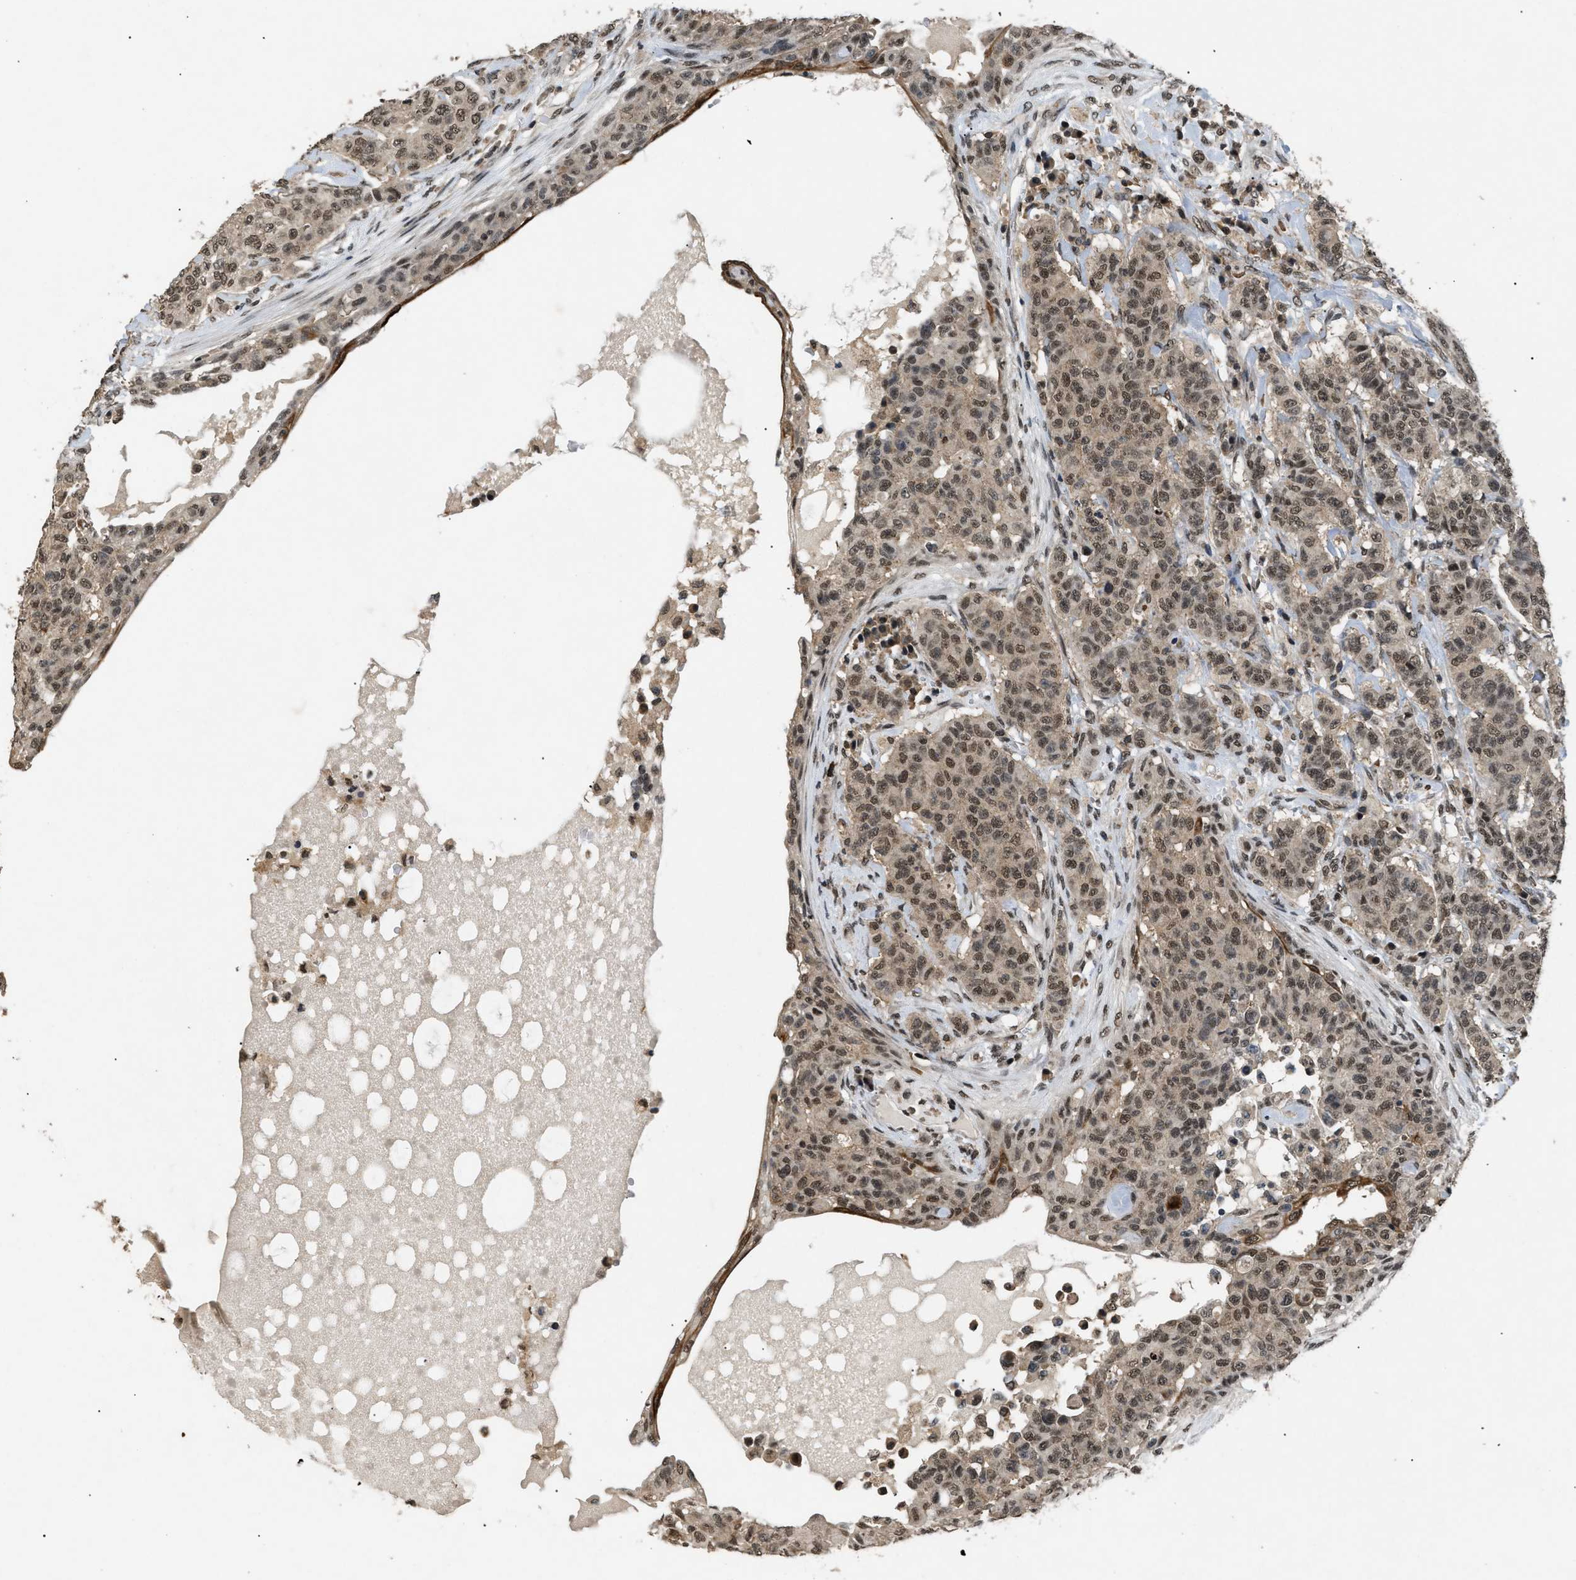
{"staining": {"intensity": "moderate", "quantity": ">75%", "location": "cytoplasmic/membranous,nuclear"}, "tissue": "breast cancer", "cell_type": "Tumor cells", "image_type": "cancer", "snomed": [{"axis": "morphology", "description": "Normal tissue, NOS"}, {"axis": "morphology", "description": "Duct carcinoma"}, {"axis": "topography", "description": "Breast"}], "caption": "Moderate cytoplasmic/membranous and nuclear staining for a protein is present in about >75% of tumor cells of breast cancer using IHC.", "gene": "RBM5", "patient": {"sex": "female", "age": 40}}